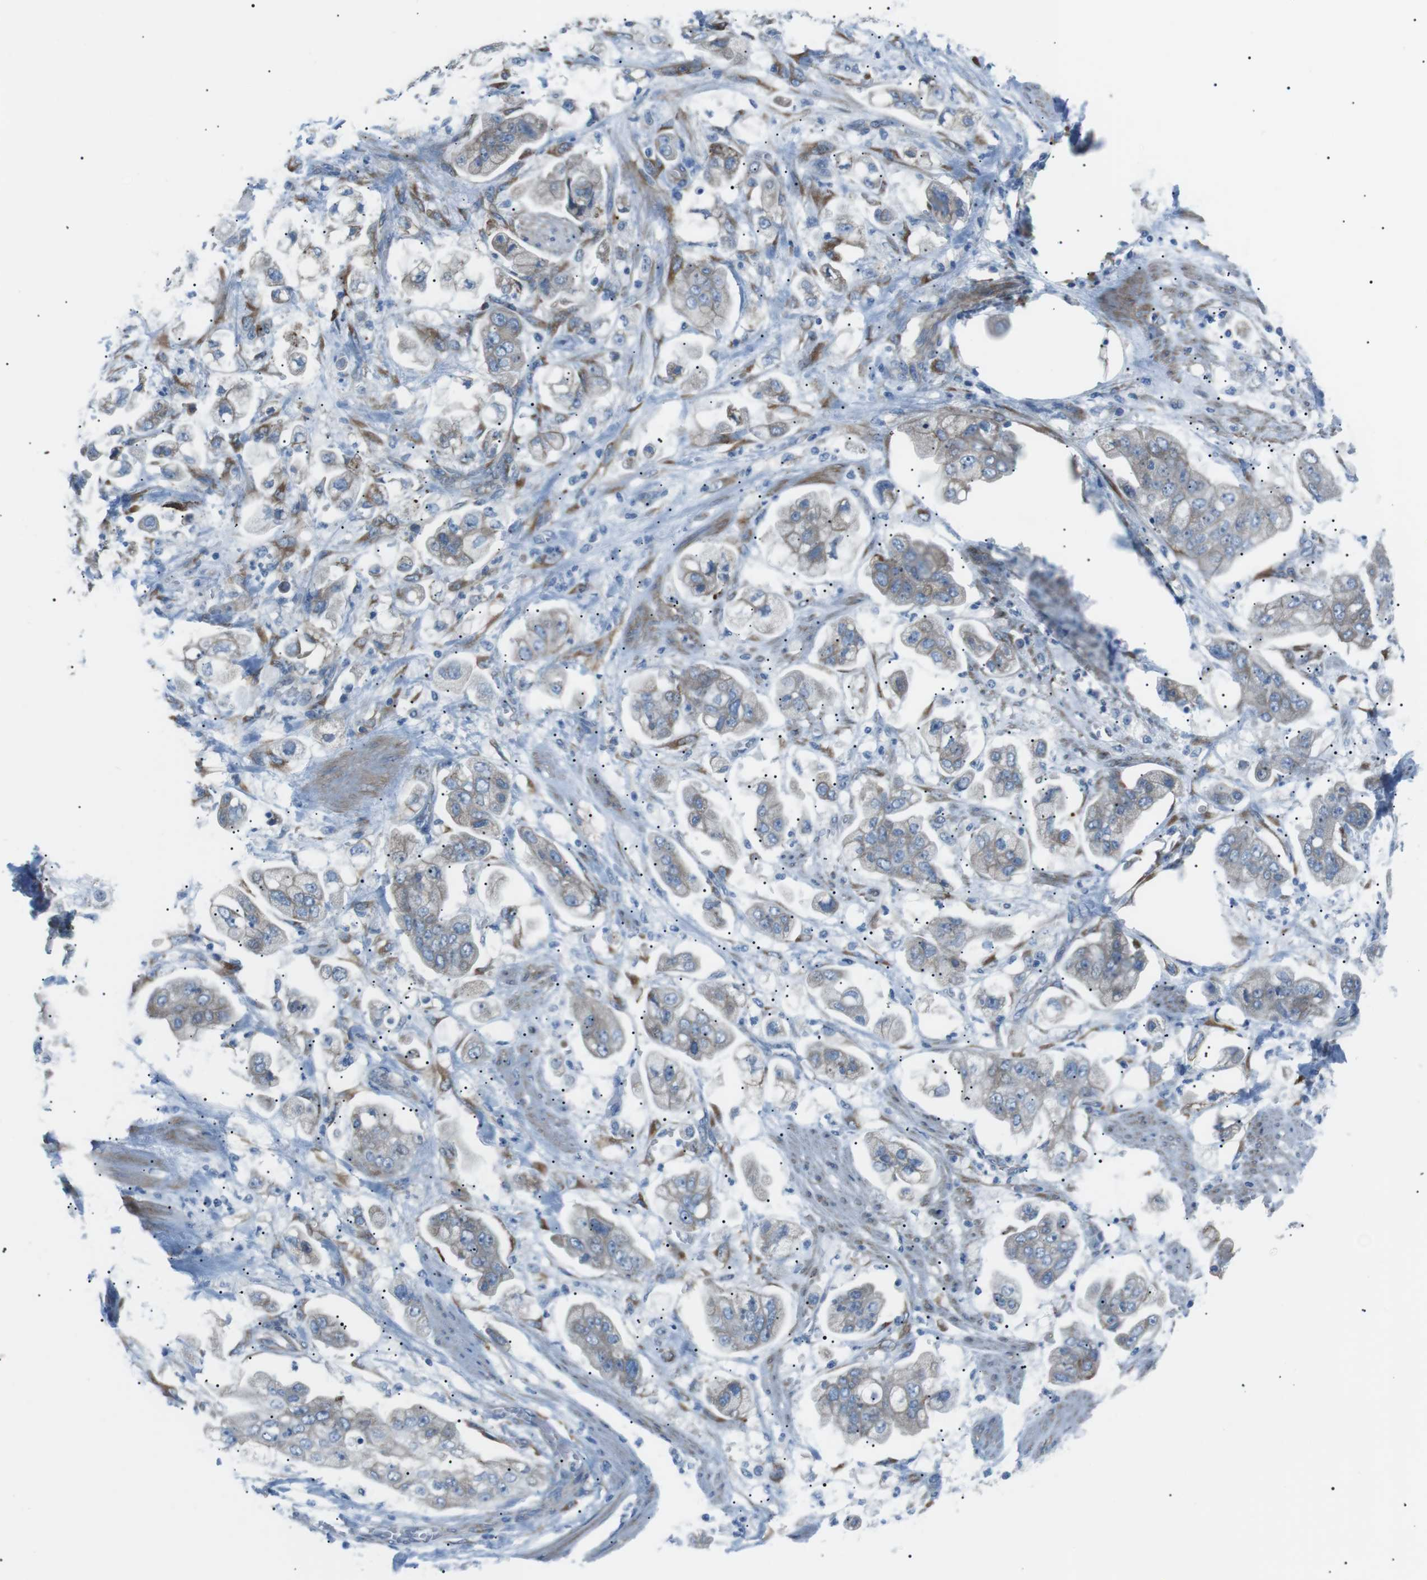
{"staining": {"intensity": "negative", "quantity": "none", "location": "none"}, "tissue": "stomach cancer", "cell_type": "Tumor cells", "image_type": "cancer", "snomed": [{"axis": "morphology", "description": "Adenocarcinoma, NOS"}, {"axis": "topography", "description": "Stomach"}], "caption": "Human stomach cancer stained for a protein using immunohistochemistry (IHC) reveals no positivity in tumor cells.", "gene": "MTARC2", "patient": {"sex": "male", "age": 62}}